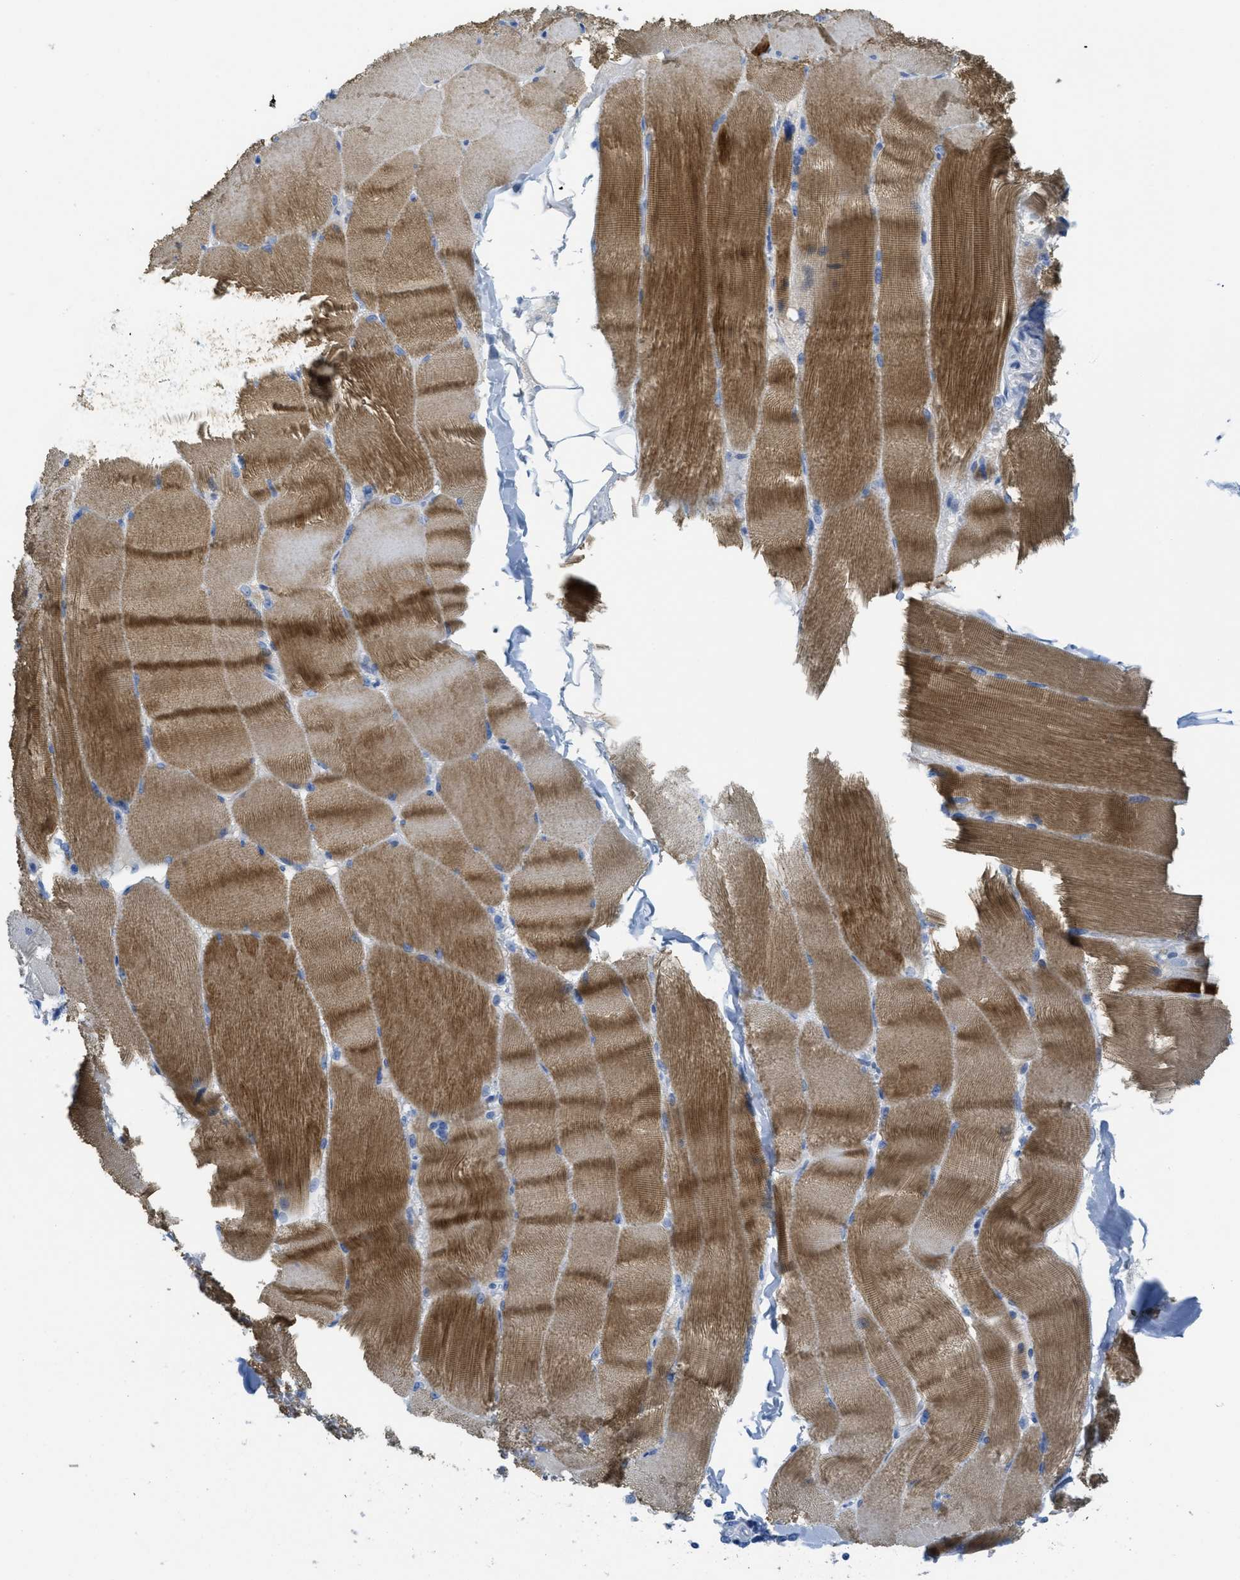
{"staining": {"intensity": "moderate", "quantity": ">75%", "location": "cytoplasmic/membranous"}, "tissue": "skeletal muscle", "cell_type": "Myocytes", "image_type": "normal", "snomed": [{"axis": "morphology", "description": "Normal tissue, NOS"}, {"axis": "topography", "description": "Skin"}, {"axis": "topography", "description": "Skeletal muscle"}], "caption": "Skeletal muscle stained with a brown dye displays moderate cytoplasmic/membranous positive positivity in about >75% of myocytes.", "gene": "CNNM4", "patient": {"sex": "male", "age": 83}}